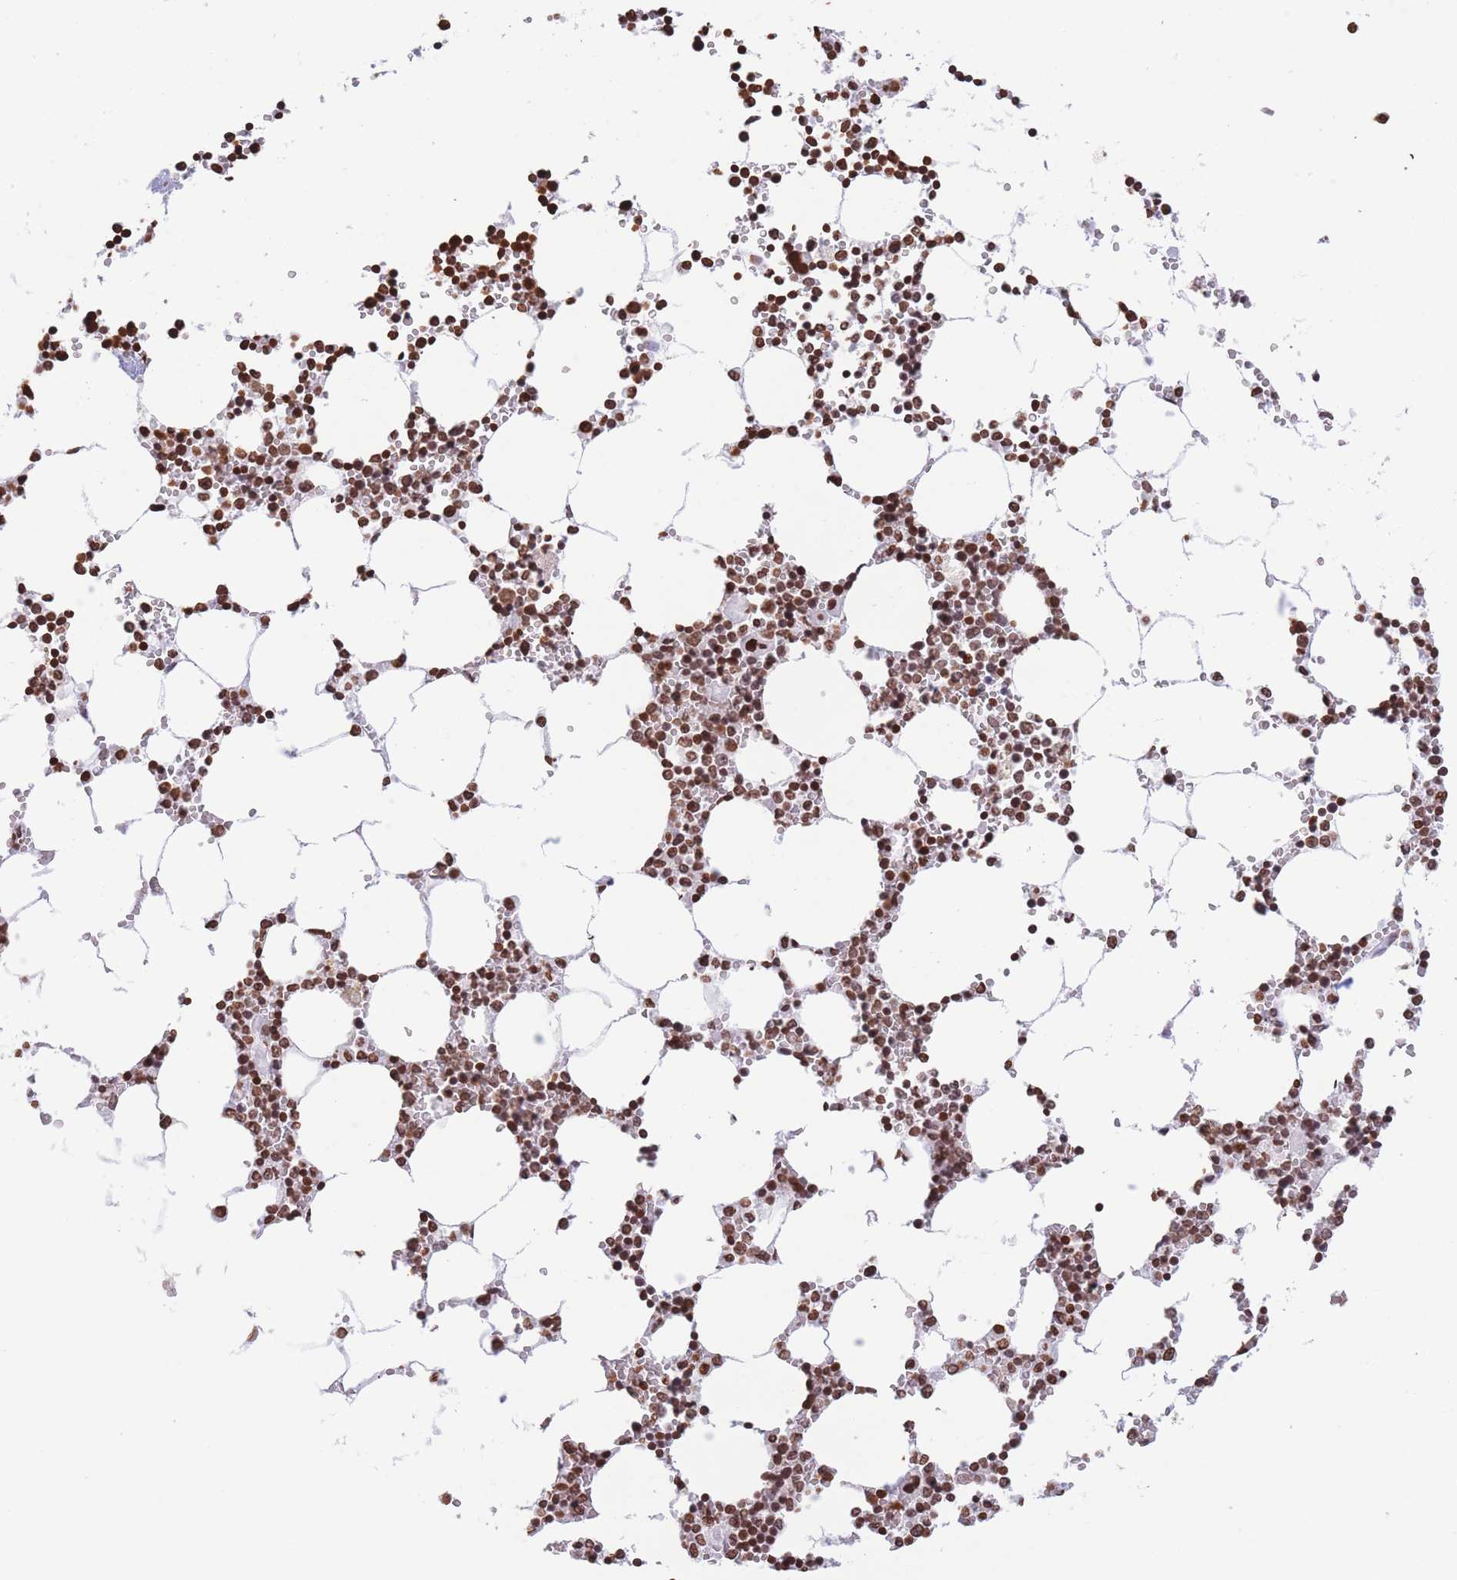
{"staining": {"intensity": "moderate", "quantity": ">75%", "location": "nuclear"}, "tissue": "bone marrow", "cell_type": "Hematopoietic cells", "image_type": "normal", "snomed": [{"axis": "morphology", "description": "Normal tissue, NOS"}, {"axis": "topography", "description": "Bone marrow"}], "caption": "High-power microscopy captured an IHC histopathology image of unremarkable bone marrow, revealing moderate nuclear positivity in about >75% of hematopoietic cells.", "gene": "H2BC10", "patient": {"sex": "female", "age": 64}}